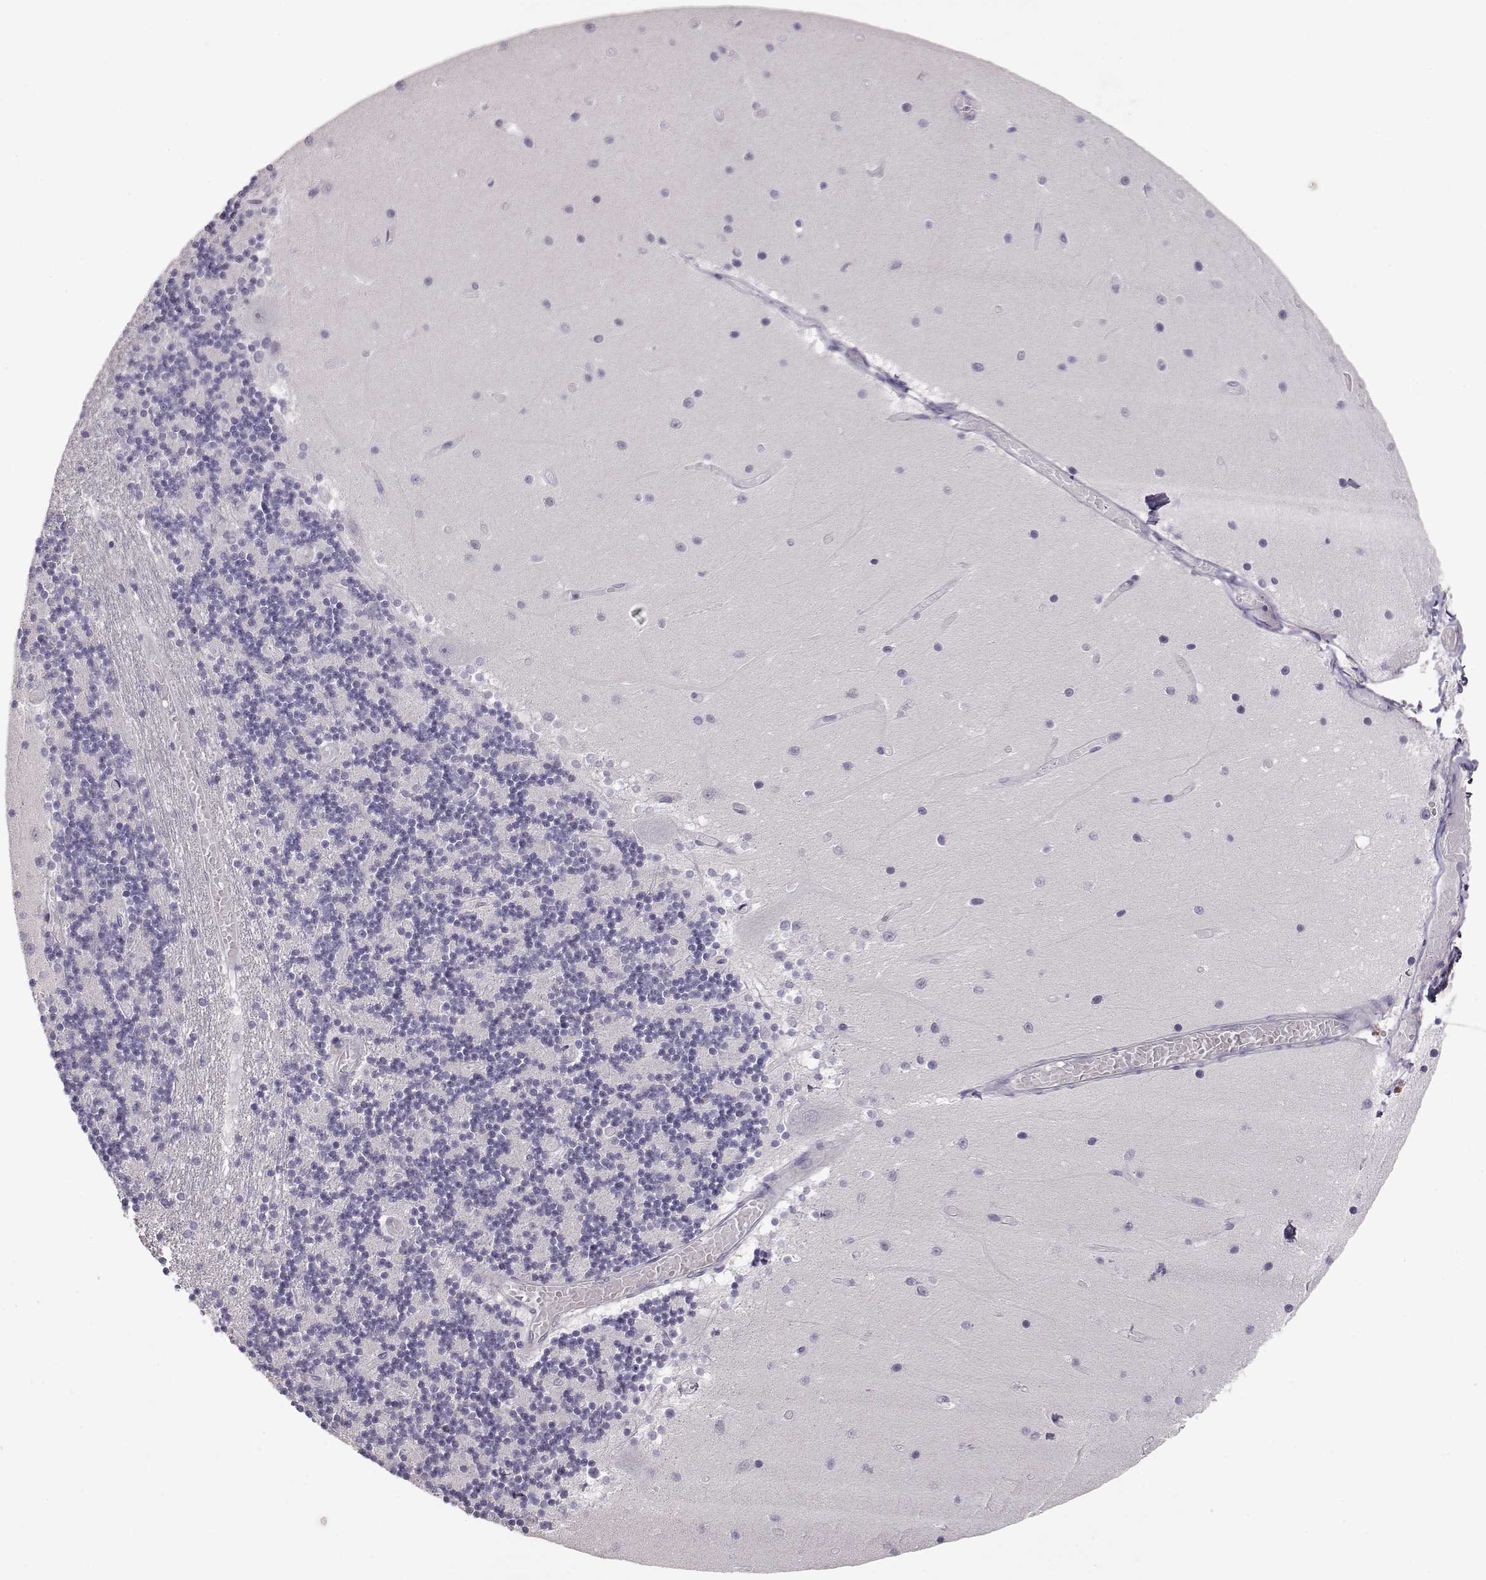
{"staining": {"intensity": "negative", "quantity": "none", "location": "none"}, "tissue": "cerebellum", "cell_type": "Cells in granular layer", "image_type": "normal", "snomed": [{"axis": "morphology", "description": "Normal tissue, NOS"}, {"axis": "topography", "description": "Cerebellum"}], "caption": "Protein analysis of normal cerebellum displays no significant staining in cells in granular layer. (DAB (3,3'-diaminobenzidine) immunohistochemistry with hematoxylin counter stain).", "gene": "SLC18A1", "patient": {"sex": "female", "age": 28}}